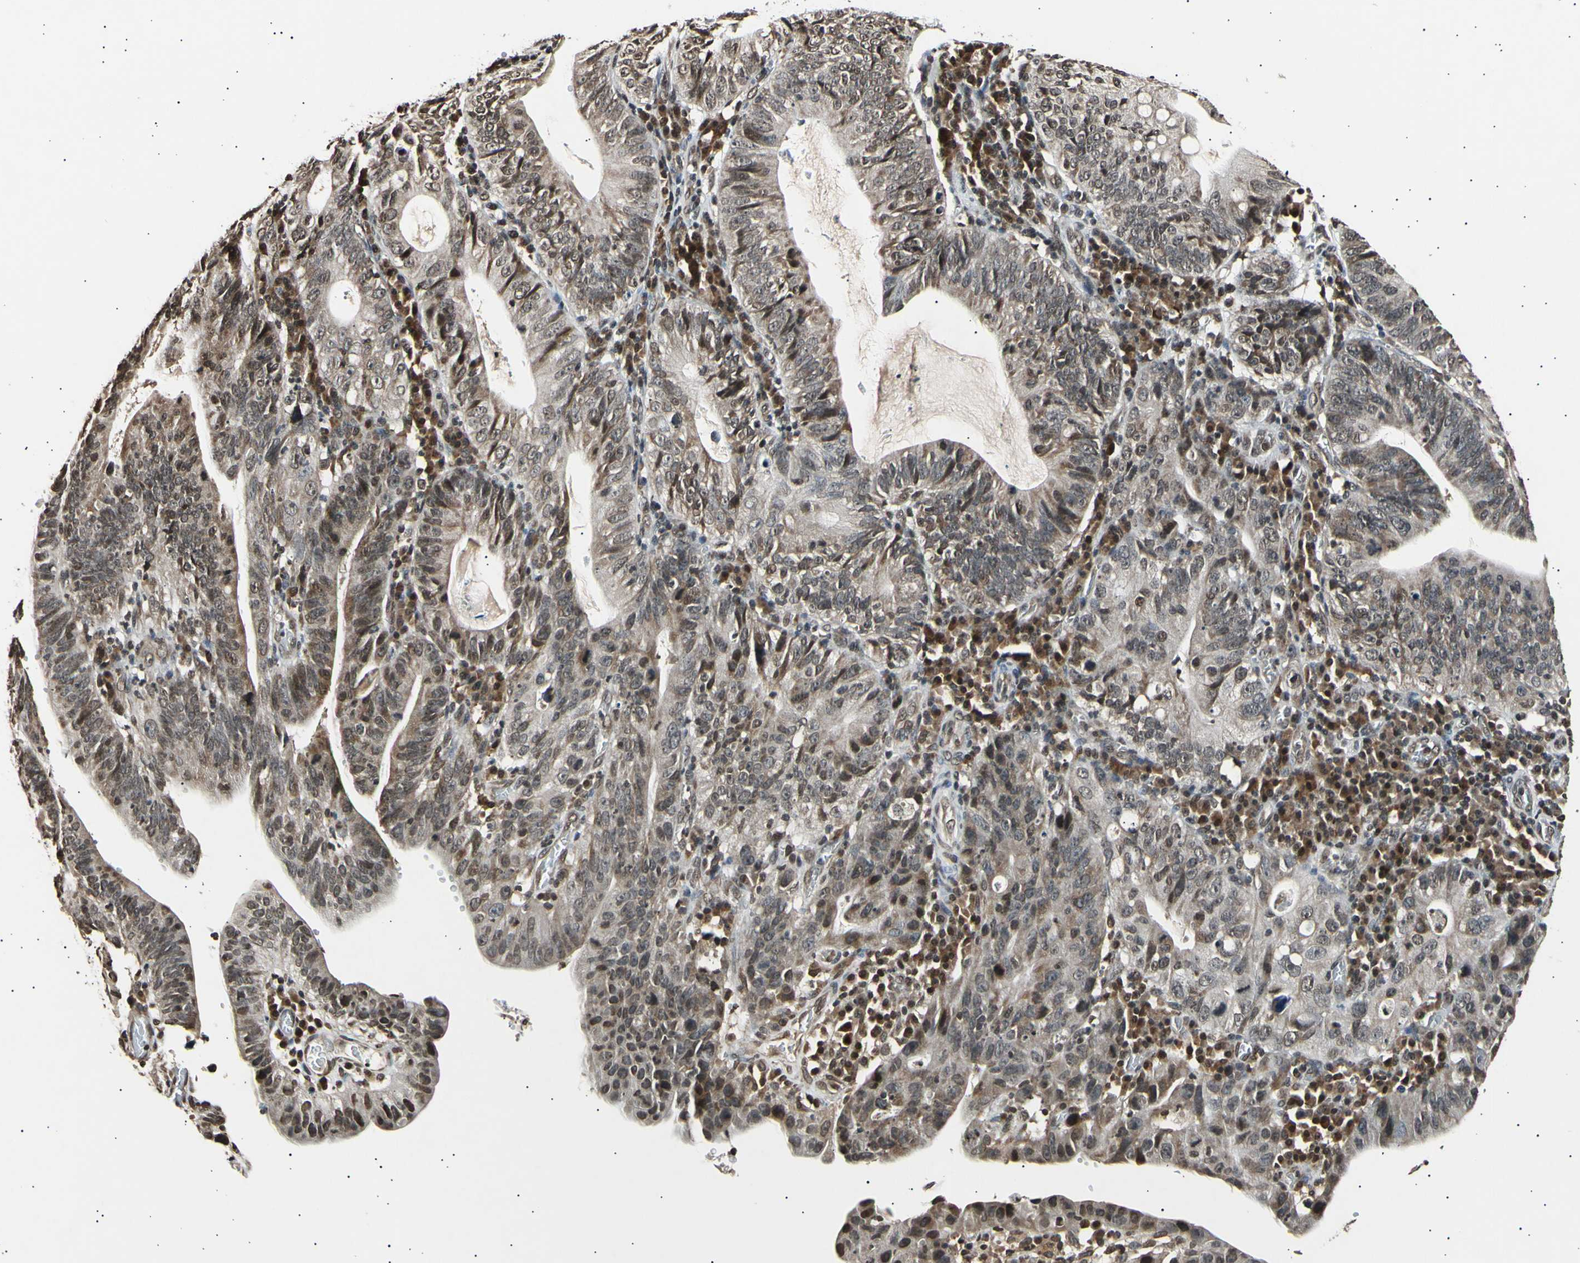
{"staining": {"intensity": "moderate", "quantity": "25%-75%", "location": "cytoplasmic/membranous,nuclear"}, "tissue": "stomach cancer", "cell_type": "Tumor cells", "image_type": "cancer", "snomed": [{"axis": "morphology", "description": "Adenocarcinoma, NOS"}, {"axis": "topography", "description": "Stomach"}], "caption": "There is medium levels of moderate cytoplasmic/membranous and nuclear positivity in tumor cells of stomach cancer, as demonstrated by immunohistochemical staining (brown color).", "gene": "ANAPC7", "patient": {"sex": "male", "age": 59}}